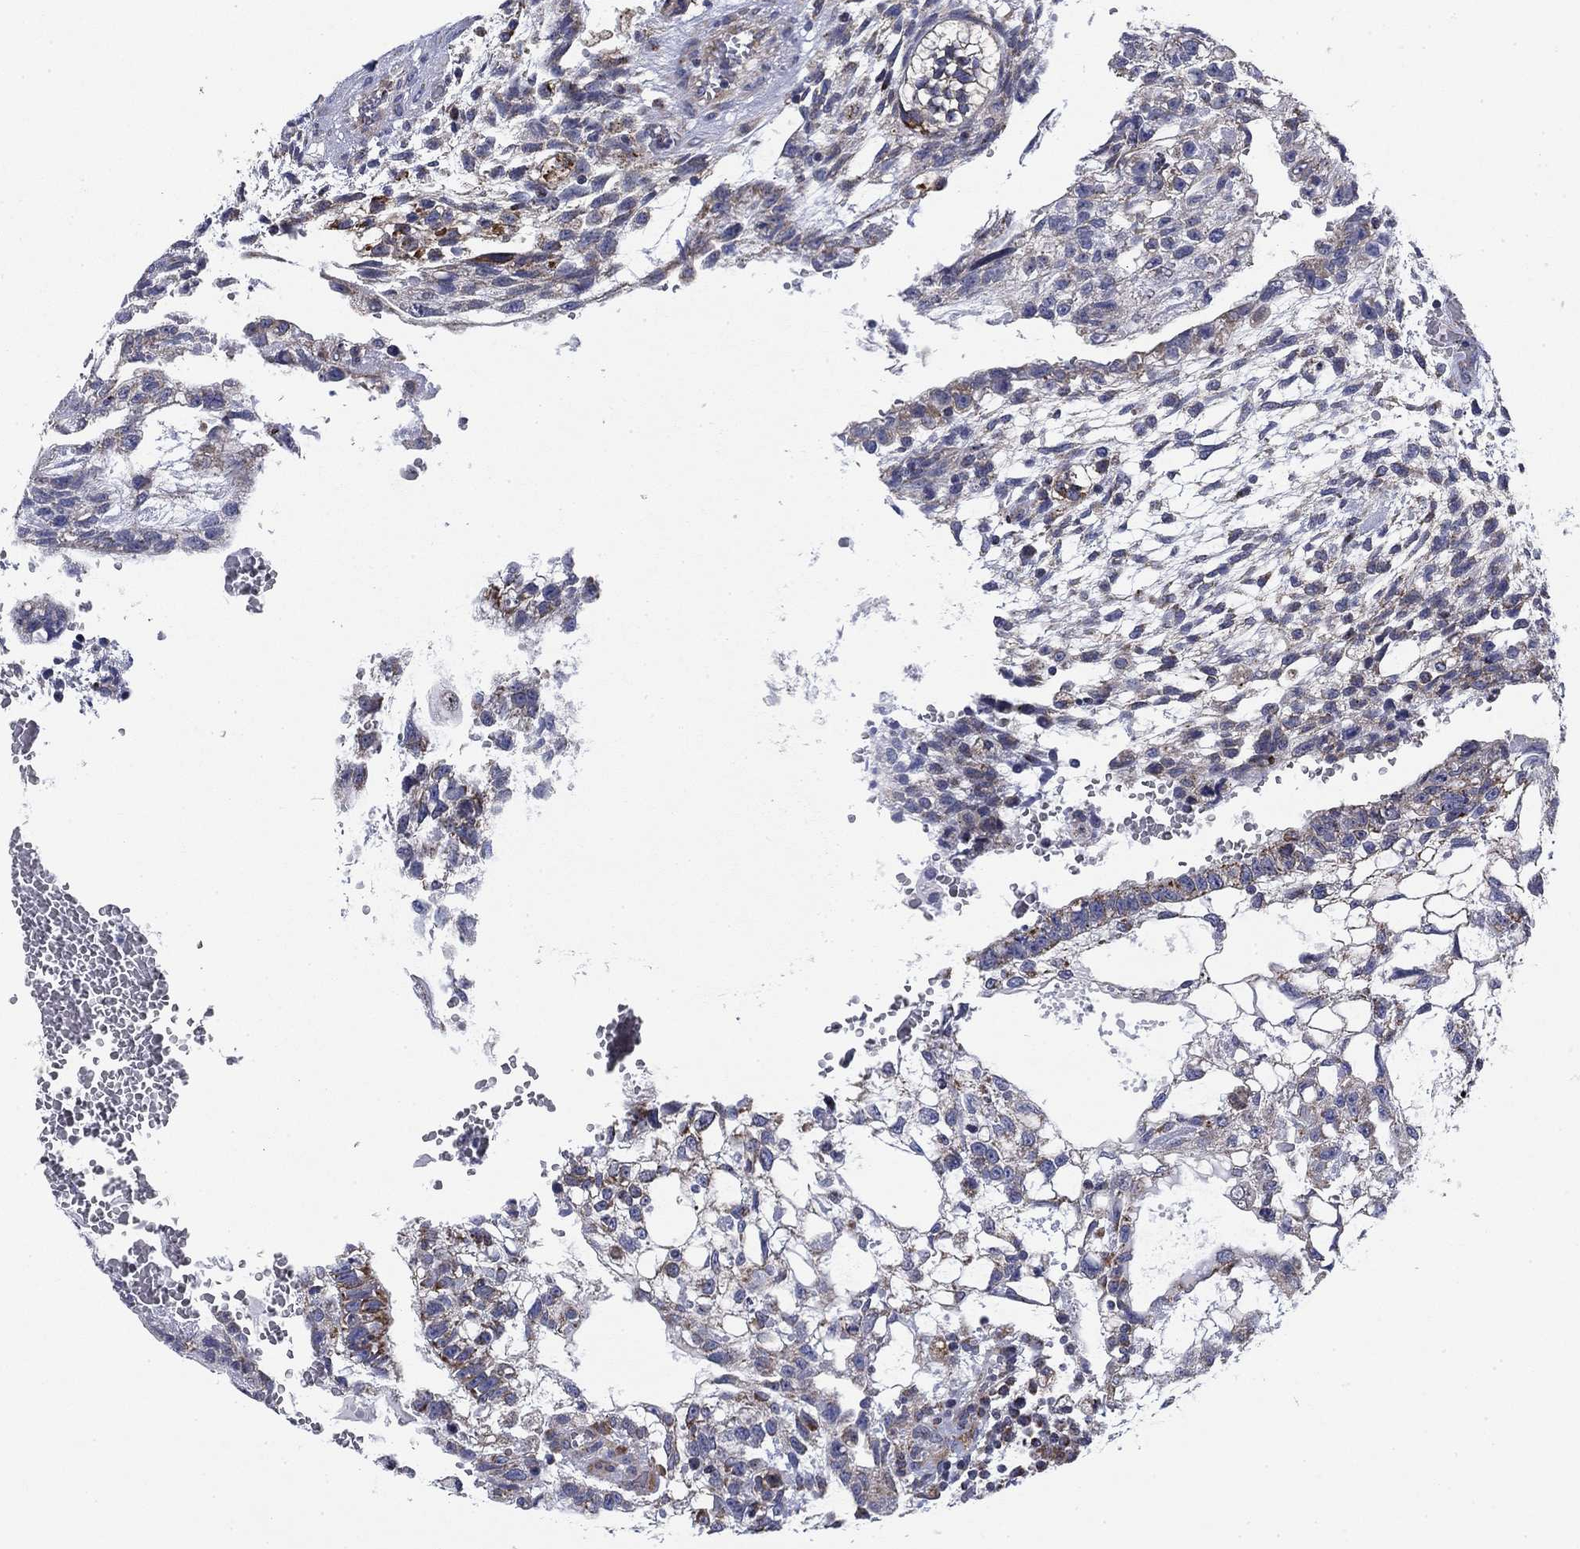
{"staining": {"intensity": "moderate", "quantity": "<25%", "location": "cytoplasmic/membranous"}, "tissue": "testis cancer", "cell_type": "Tumor cells", "image_type": "cancer", "snomed": [{"axis": "morphology", "description": "Carcinoma, Embryonal, NOS"}, {"axis": "topography", "description": "Testis"}], "caption": "High-power microscopy captured an immunohistochemistry image of embryonal carcinoma (testis), revealing moderate cytoplasmic/membranous staining in approximately <25% of tumor cells.", "gene": "NACAD", "patient": {"sex": "male", "age": 32}}